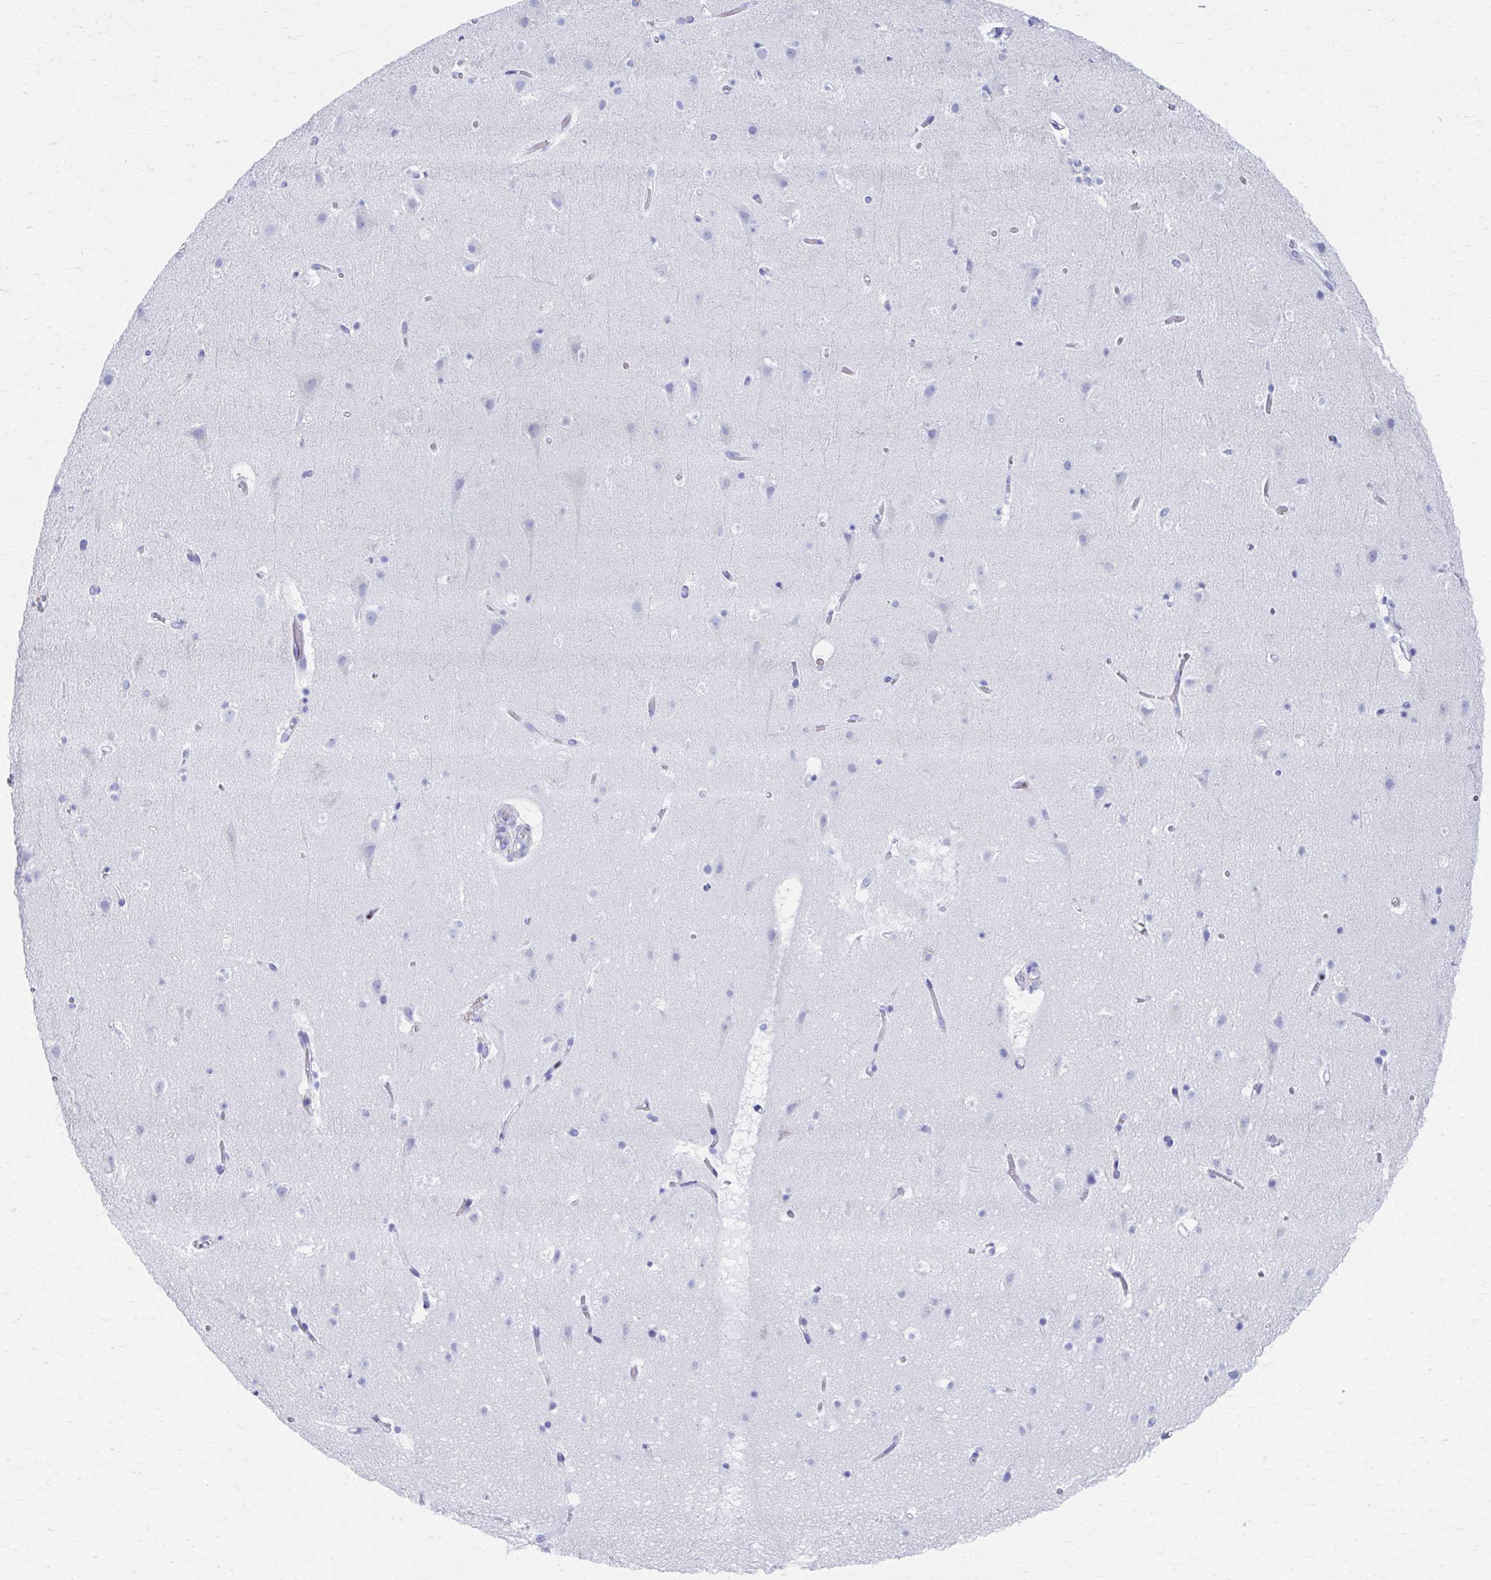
{"staining": {"intensity": "negative", "quantity": "none", "location": "none"}, "tissue": "cerebral cortex", "cell_type": "Endothelial cells", "image_type": "normal", "snomed": [{"axis": "morphology", "description": "Normal tissue, NOS"}, {"axis": "topography", "description": "Cerebral cortex"}], "caption": "Immunohistochemistry (IHC) image of benign cerebral cortex: cerebral cortex stained with DAB displays no significant protein positivity in endothelial cells. Brightfield microscopy of IHC stained with DAB (brown) and hematoxylin (blue), captured at high magnification.", "gene": "RUNX3", "patient": {"sex": "female", "age": 42}}